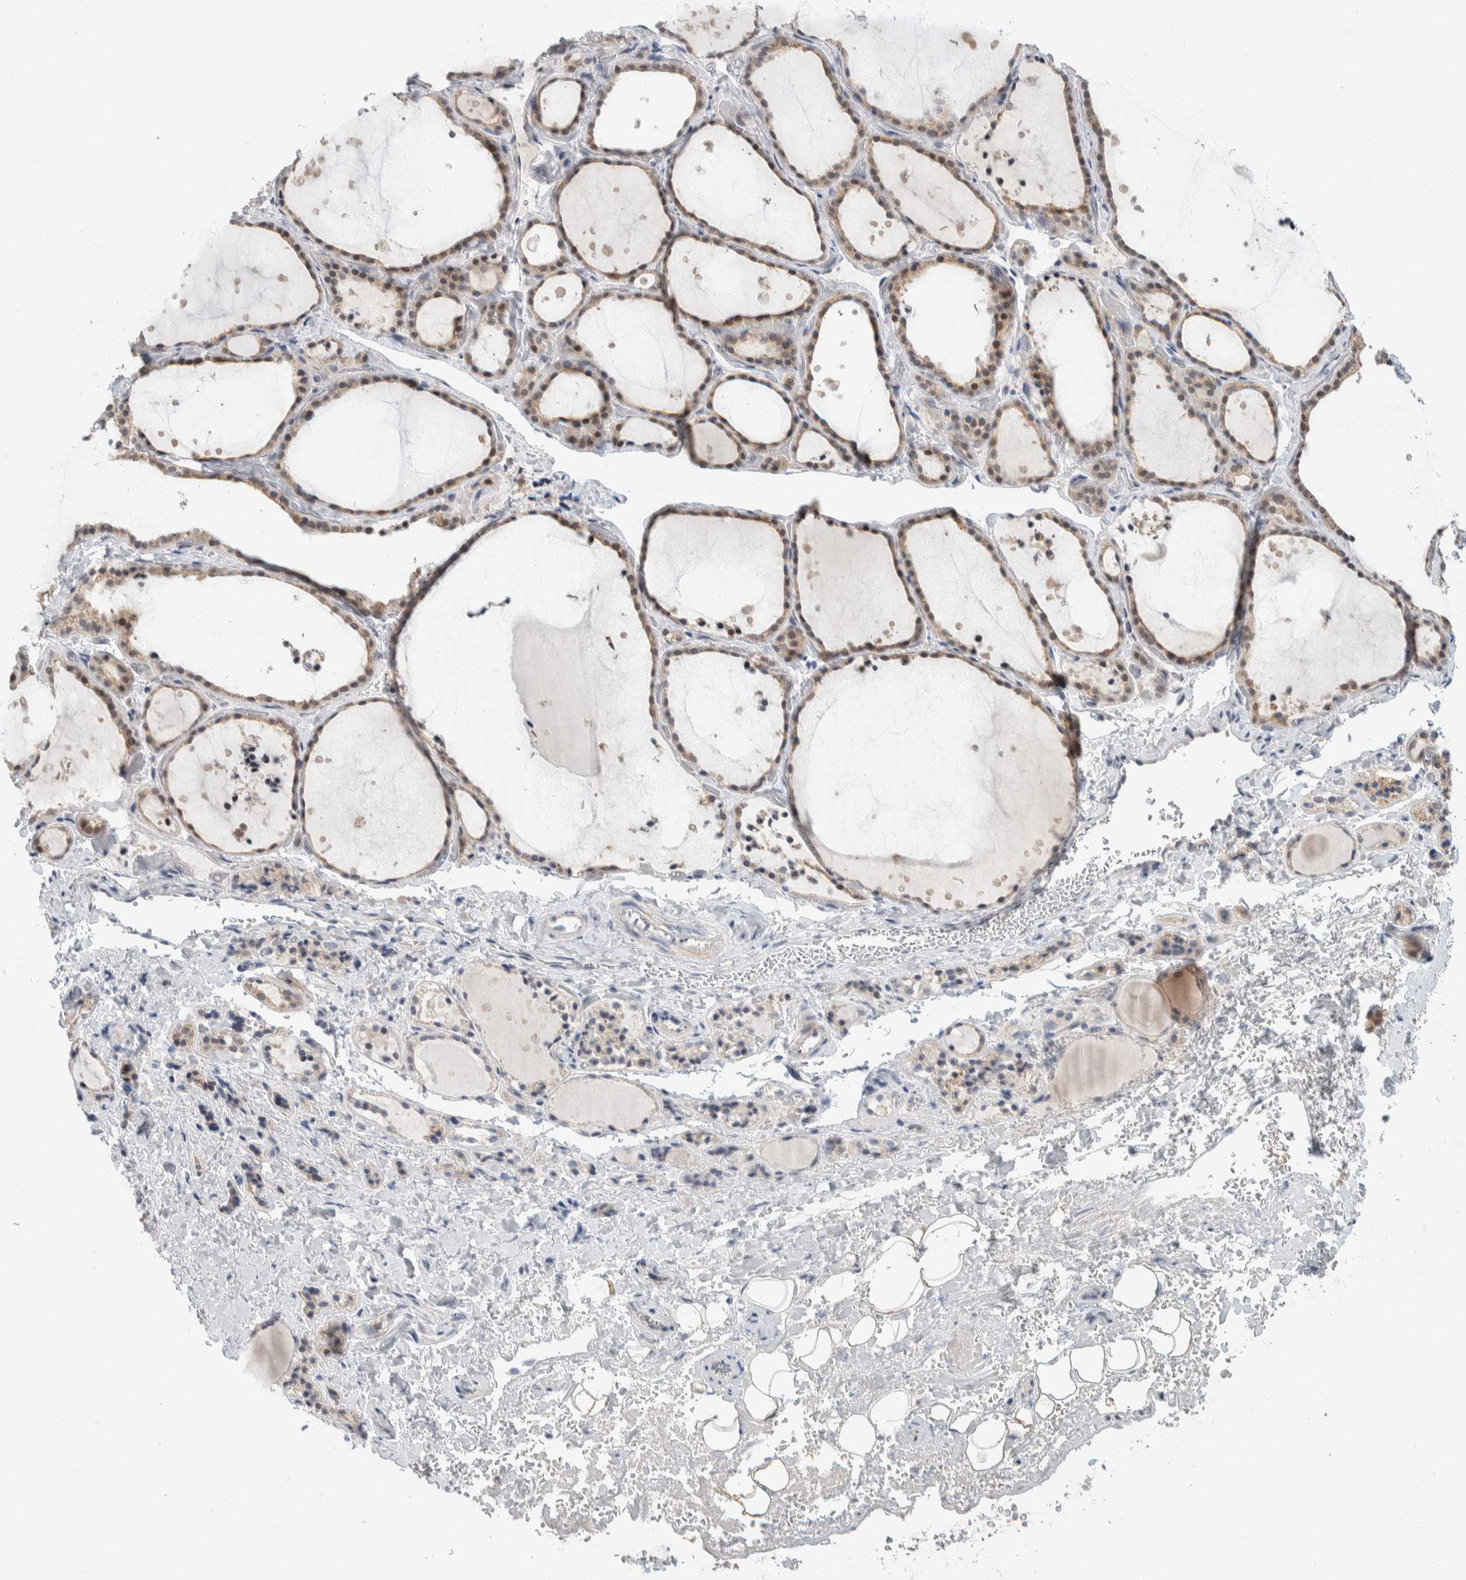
{"staining": {"intensity": "moderate", "quantity": ">75%", "location": "cytoplasmic/membranous"}, "tissue": "thyroid gland", "cell_type": "Glandular cells", "image_type": "normal", "snomed": [{"axis": "morphology", "description": "Normal tissue, NOS"}, {"axis": "topography", "description": "Thyroid gland"}], "caption": "Brown immunohistochemical staining in normal human thyroid gland exhibits moderate cytoplasmic/membranous positivity in approximately >75% of glandular cells. Ihc stains the protein in brown and the nuclei are stained blue.", "gene": "SHPK", "patient": {"sex": "female", "age": 44}}